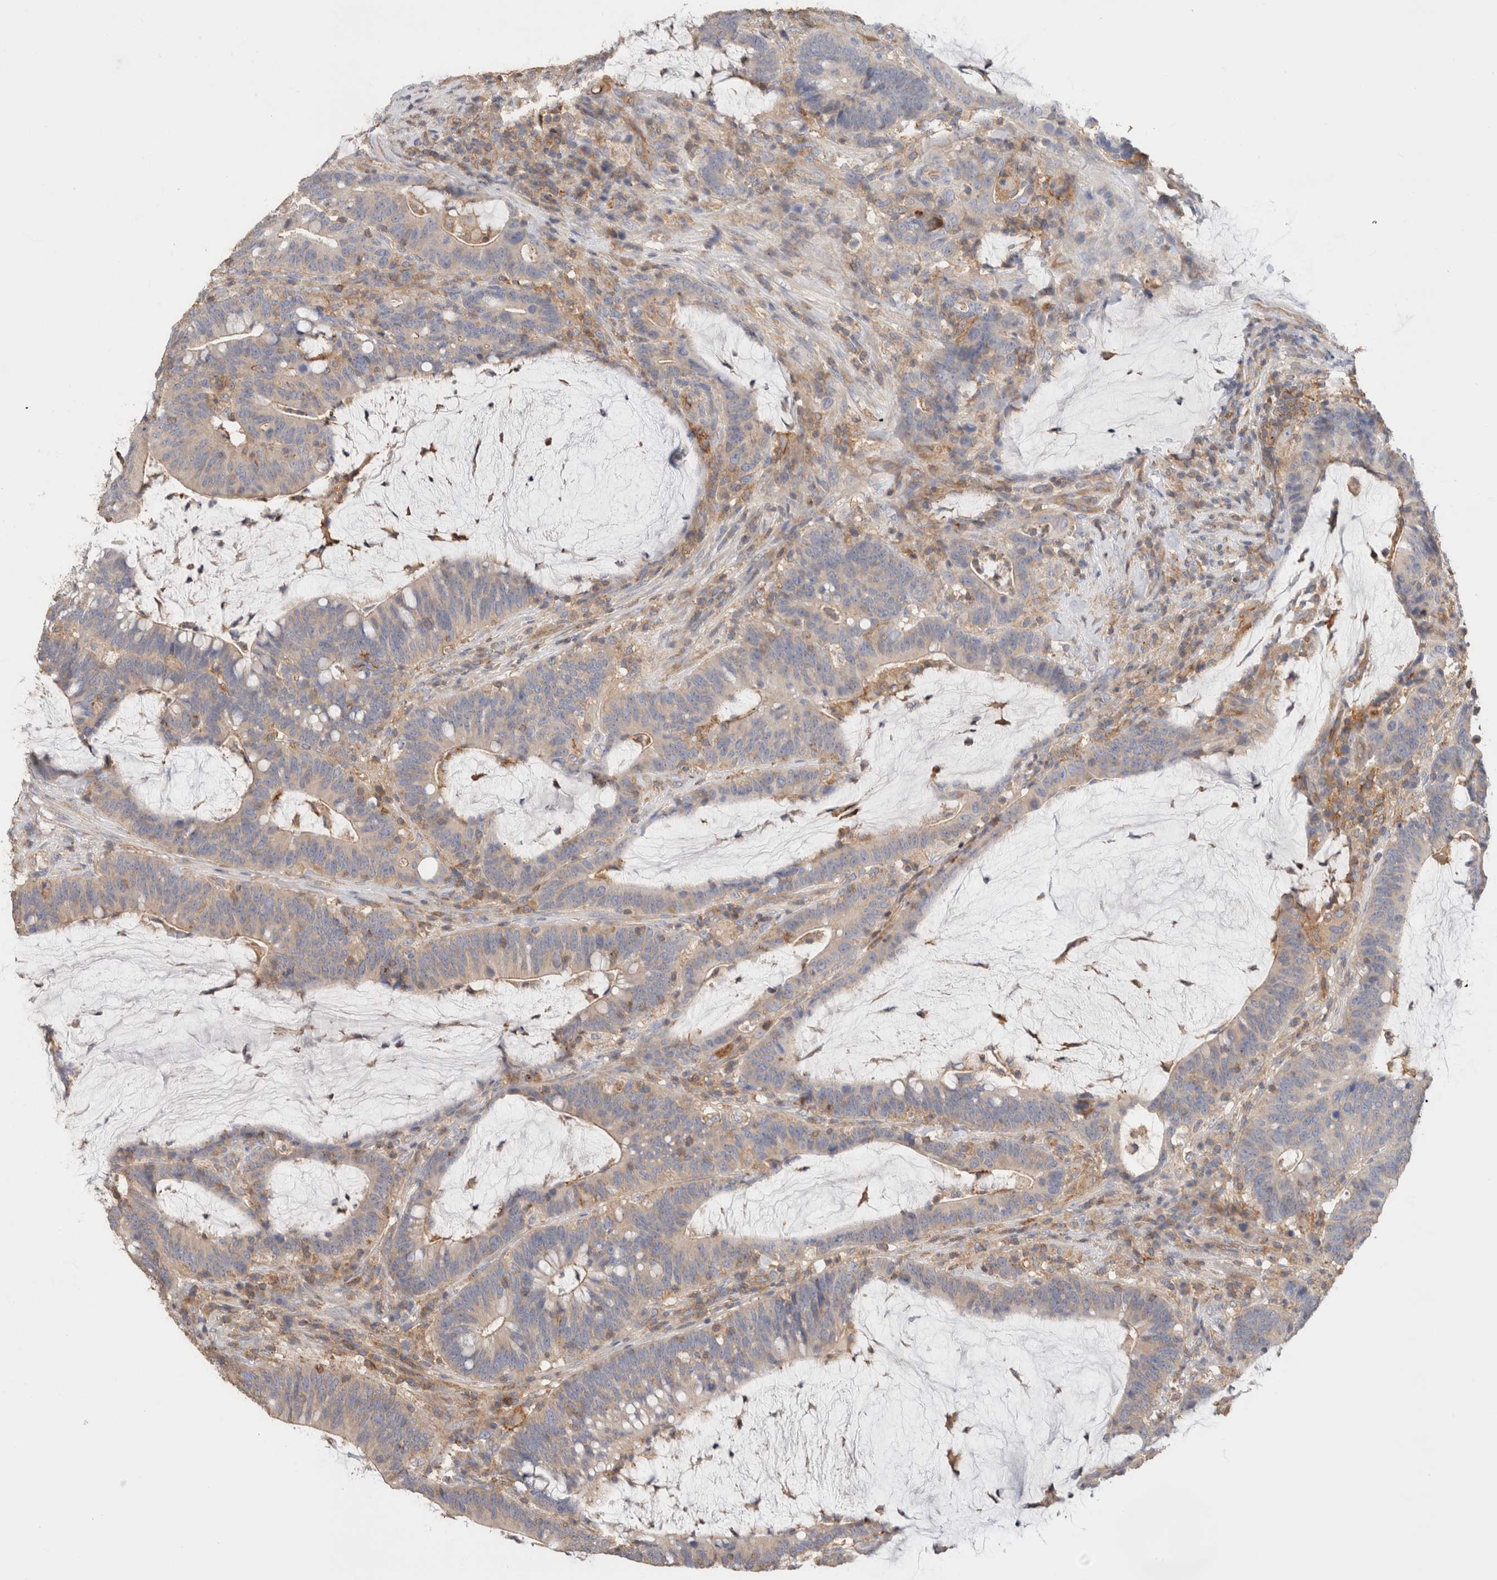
{"staining": {"intensity": "weak", "quantity": "<25%", "location": "cytoplasmic/membranous"}, "tissue": "colorectal cancer", "cell_type": "Tumor cells", "image_type": "cancer", "snomed": [{"axis": "morphology", "description": "Adenocarcinoma, NOS"}, {"axis": "topography", "description": "Colon"}], "caption": "Tumor cells are negative for brown protein staining in colorectal cancer (adenocarcinoma).", "gene": "CFAP418", "patient": {"sex": "female", "age": 66}}